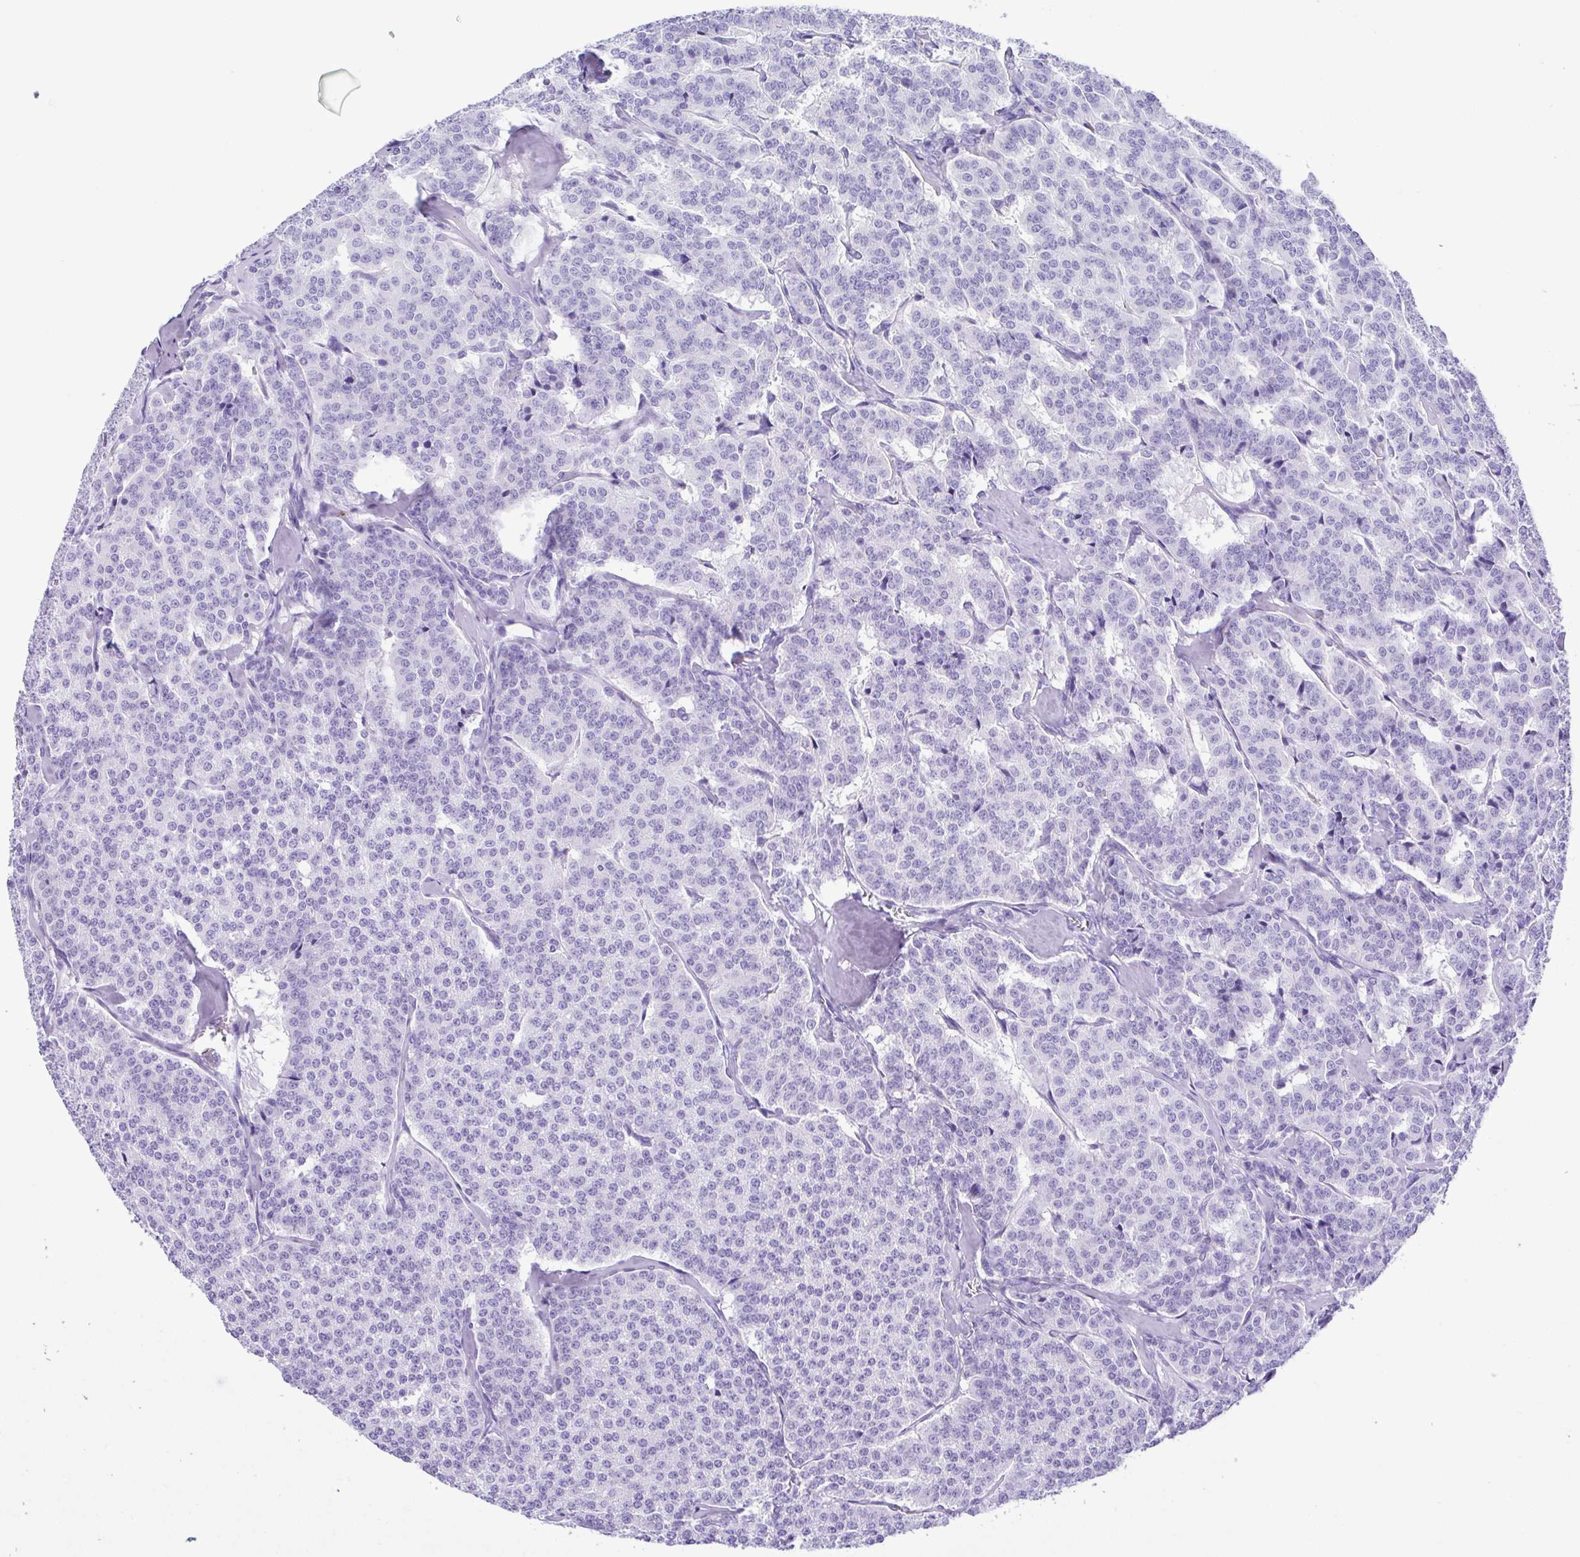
{"staining": {"intensity": "negative", "quantity": "none", "location": "none"}, "tissue": "carcinoid", "cell_type": "Tumor cells", "image_type": "cancer", "snomed": [{"axis": "morphology", "description": "Normal tissue, NOS"}, {"axis": "morphology", "description": "Carcinoid, malignant, NOS"}, {"axis": "topography", "description": "Lung"}], "caption": "Immunohistochemistry of carcinoid (malignant) displays no staining in tumor cells. Nuclei are stained in blue.", "gene": "OVGP1", "patient": {"sex": "female", "age": 46}}